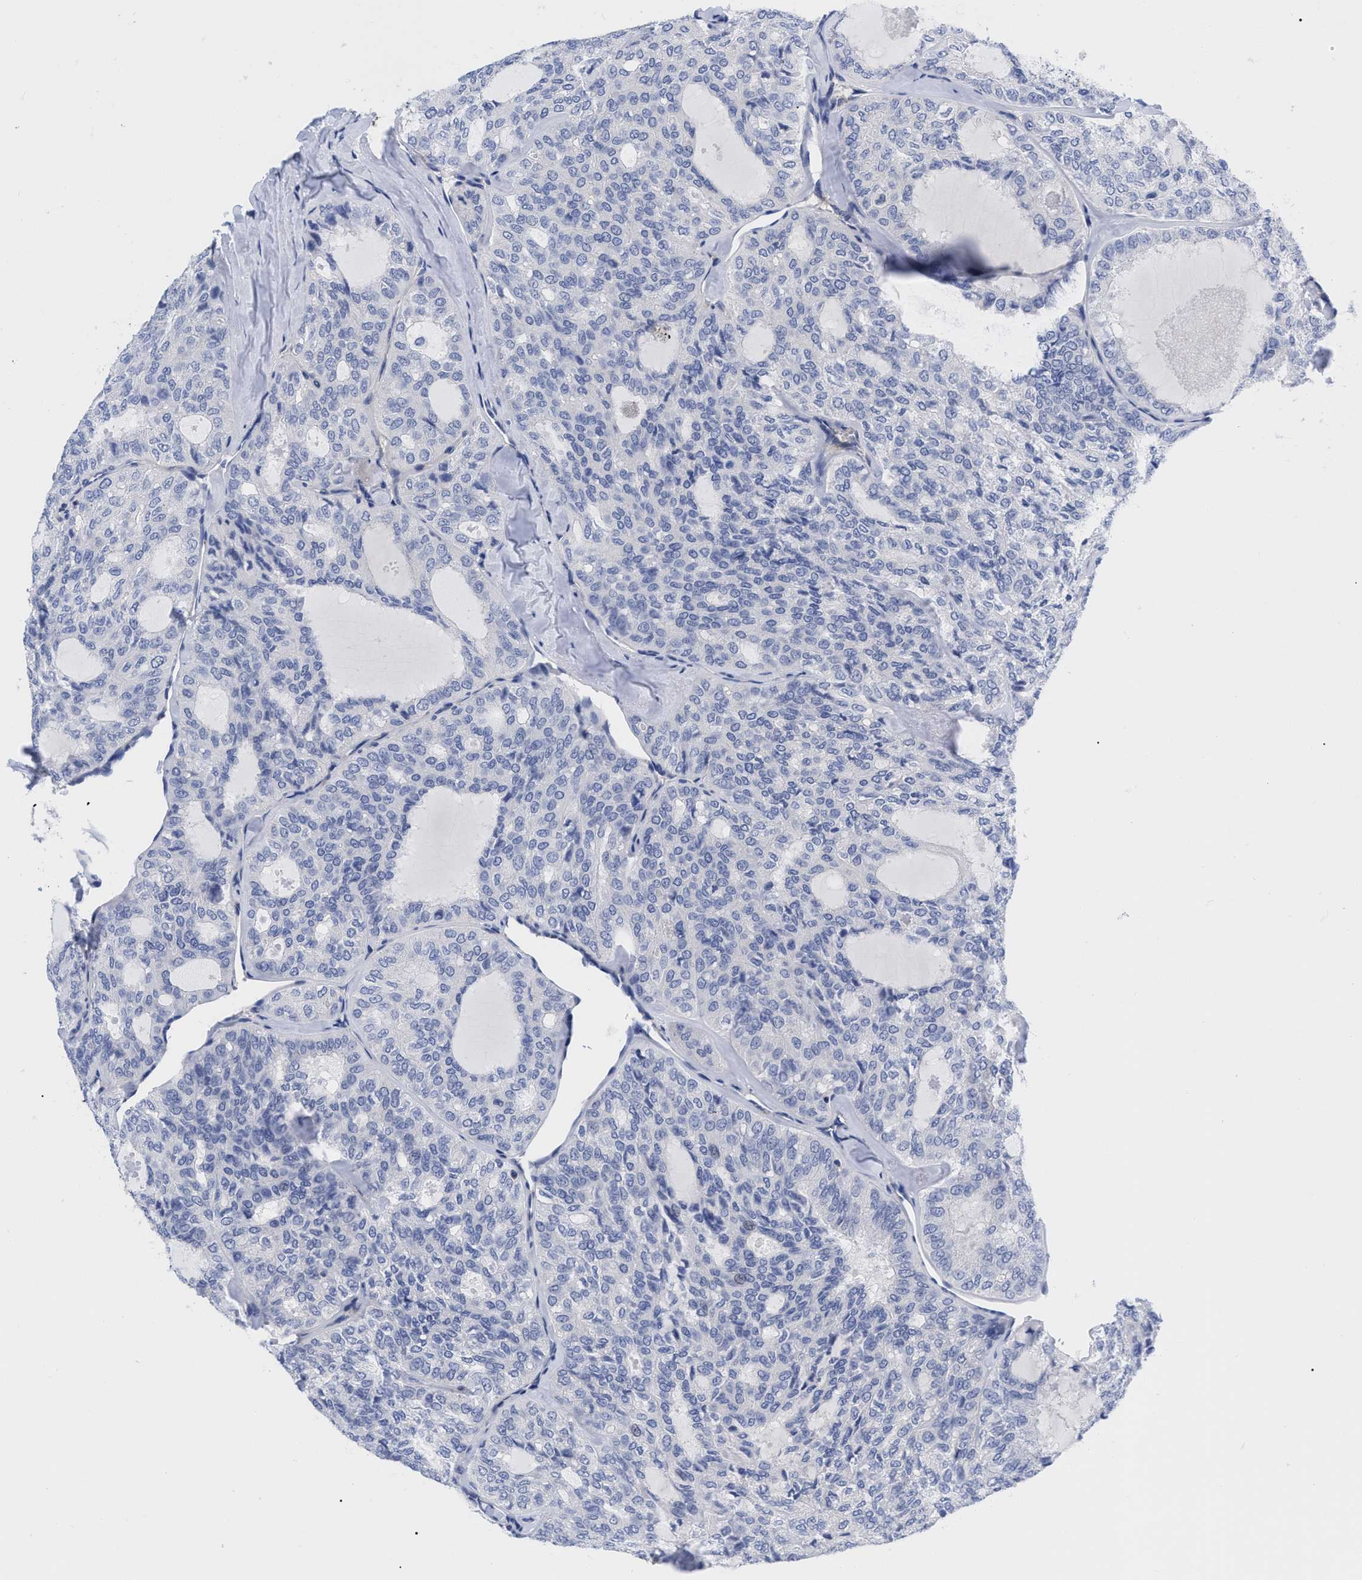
{"staining": {"intensity": "negative", "quantity": "none", "location": "none"}, "tissue": "thyroid cancer", "cell_type": "Tumor cells", "image_type": "cancer", "snomed": [{"axis": "morphology", "description": "Follicular adenoma carcinoma, NOS"}, {"axis": "topography", "description": "Thyroid gland"}], "caption": "Tumor cells show no significant staining in thyroid cancer.", "gene": "IRAG2", "patient": {"sex": "male", "age": 75}}